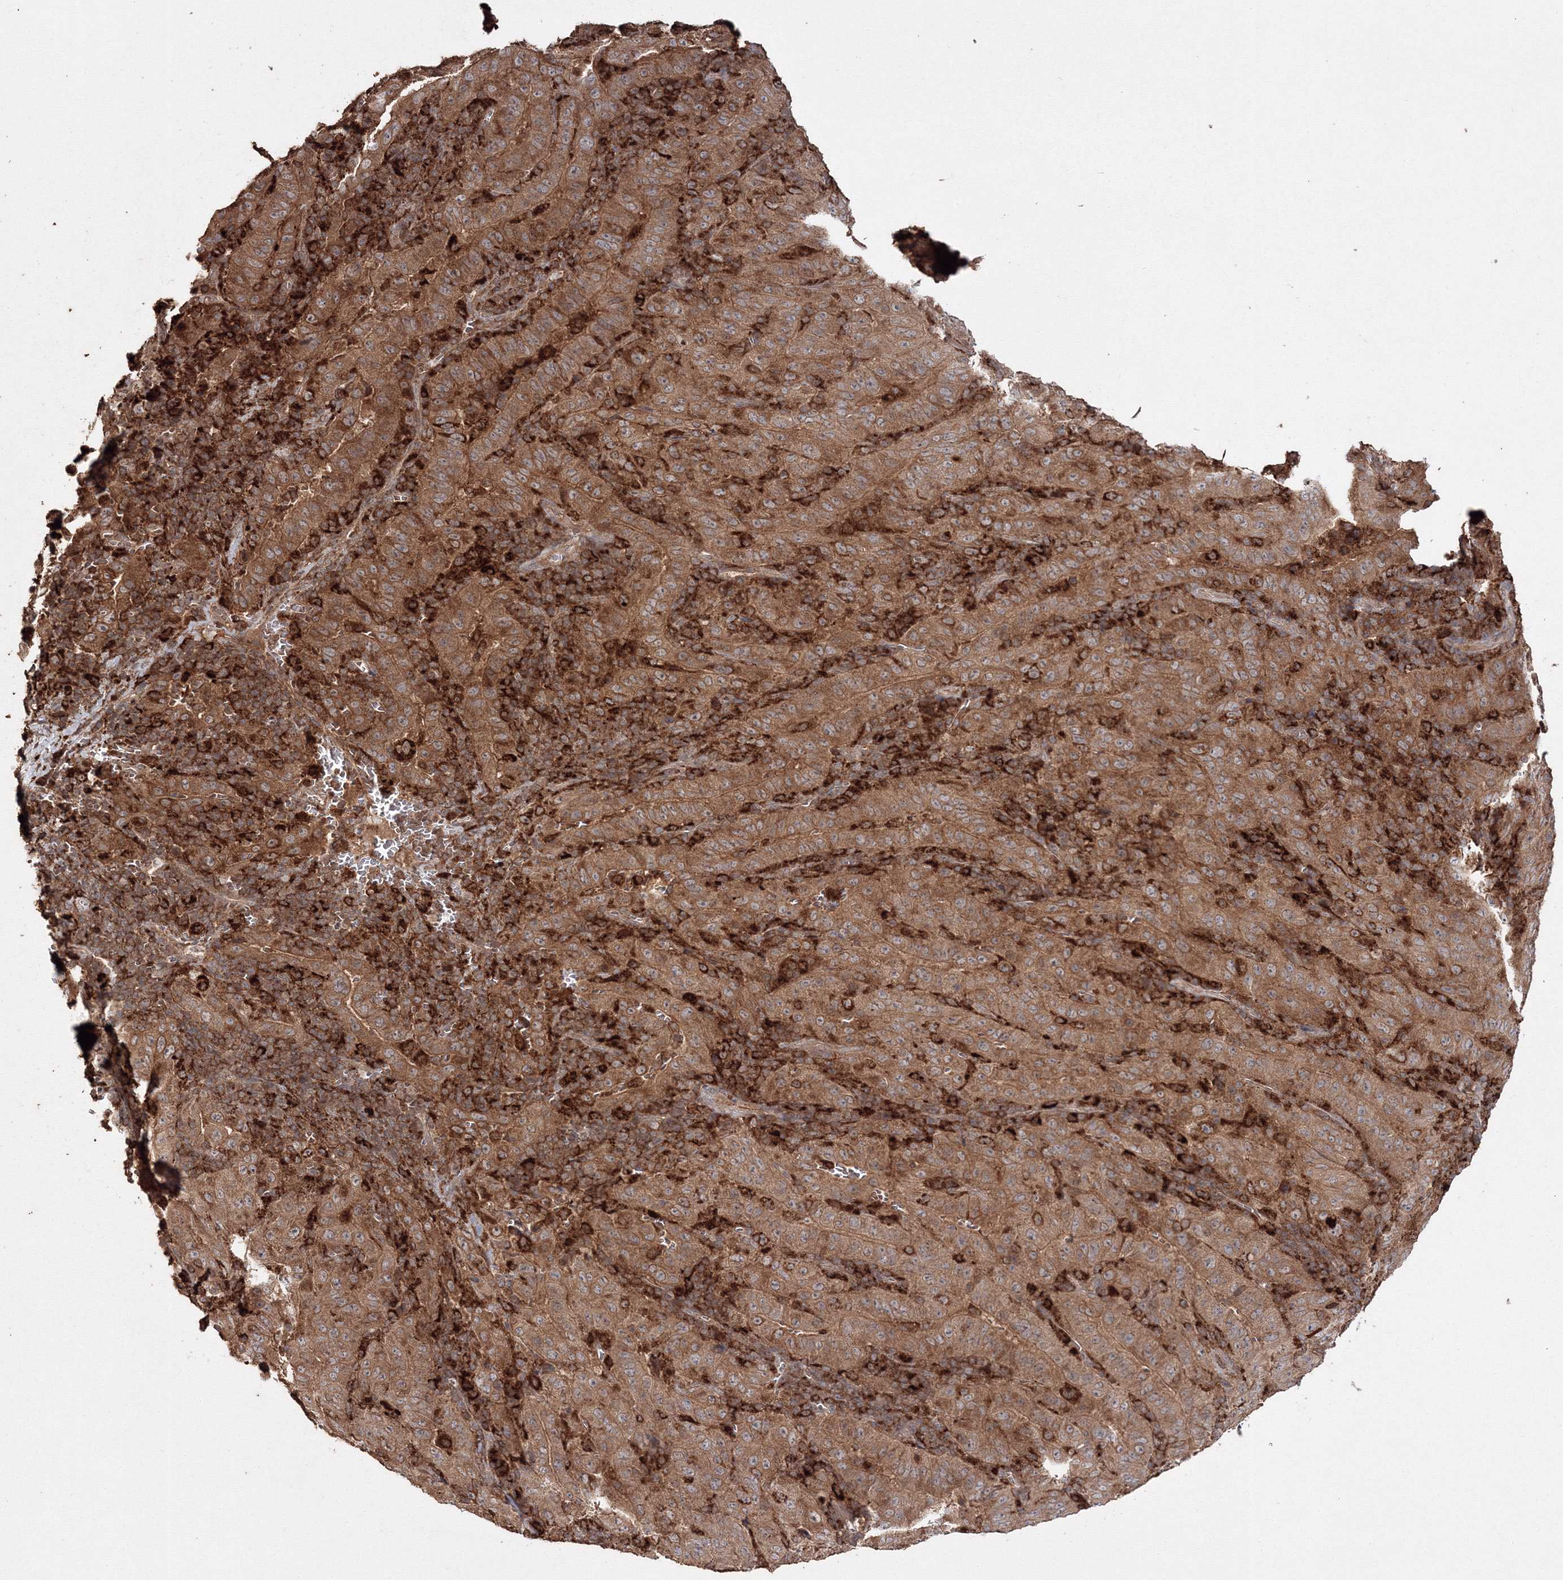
{"staining": {"intensity": "strong", "quantity": ">75%", "location": "cytoplasmic/membranous"}, "tissue": "pancreatic cancer", "cell_type": "Tumor cells", "image_type": "cancer", "snomed": [{"axis": "morphology", "description": "Adenocarcinoma, NOS"}, {"axis": "topography", "description": "Pancreas"}], "caption": "Protein staining demonstrates strong cytoplasmic/membranous positivity in about >75% of tumor cells in pancreatic cancer (adenocarcinoma).", "gene": "DDO", "patient": {"sex": "male", "age": 63}}